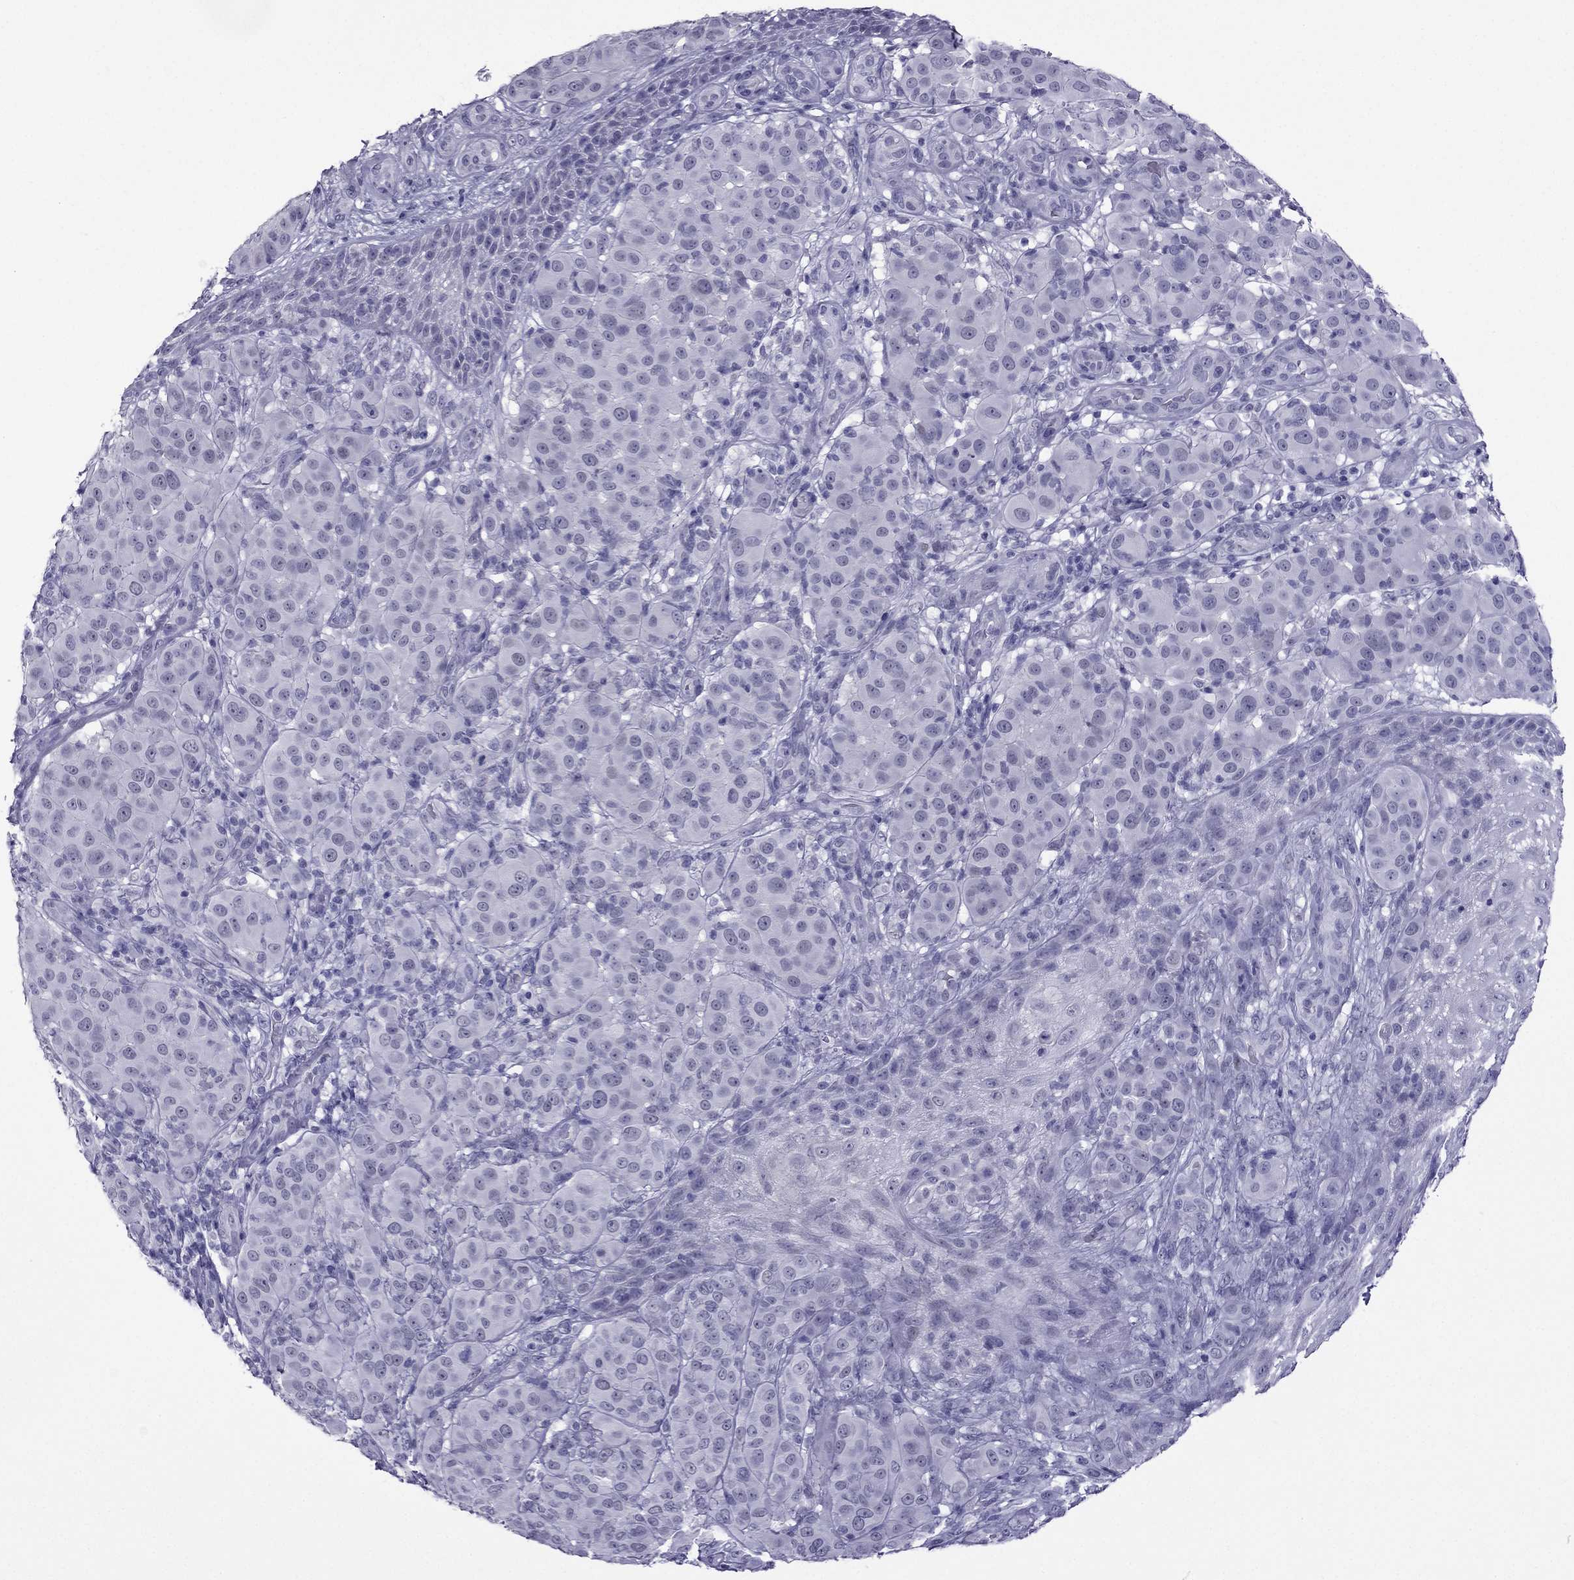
{"staining": {"intensity": "negative", "quantity": "none", "location": "none"}, "tissue": "melanoma", "cell_type": "Tumor cells", "image_type": "cancer", "snomed": [{"axis": "morphology", "description": "Malignant melanoma, NOS"}, {"axis": "topography", "description": "Skin"}], "caption": "Malignant melanoma was stained to show a protein in brown. There is no significant positivity in tumor cells. Brightfield microscopy of immunohistochemistry (IHC) stained with DAB (brown) and hematoxylin (blue), captured at high magnification.", "gene": "MYLK3", "patient": {"sex": "female", "age": 87}}